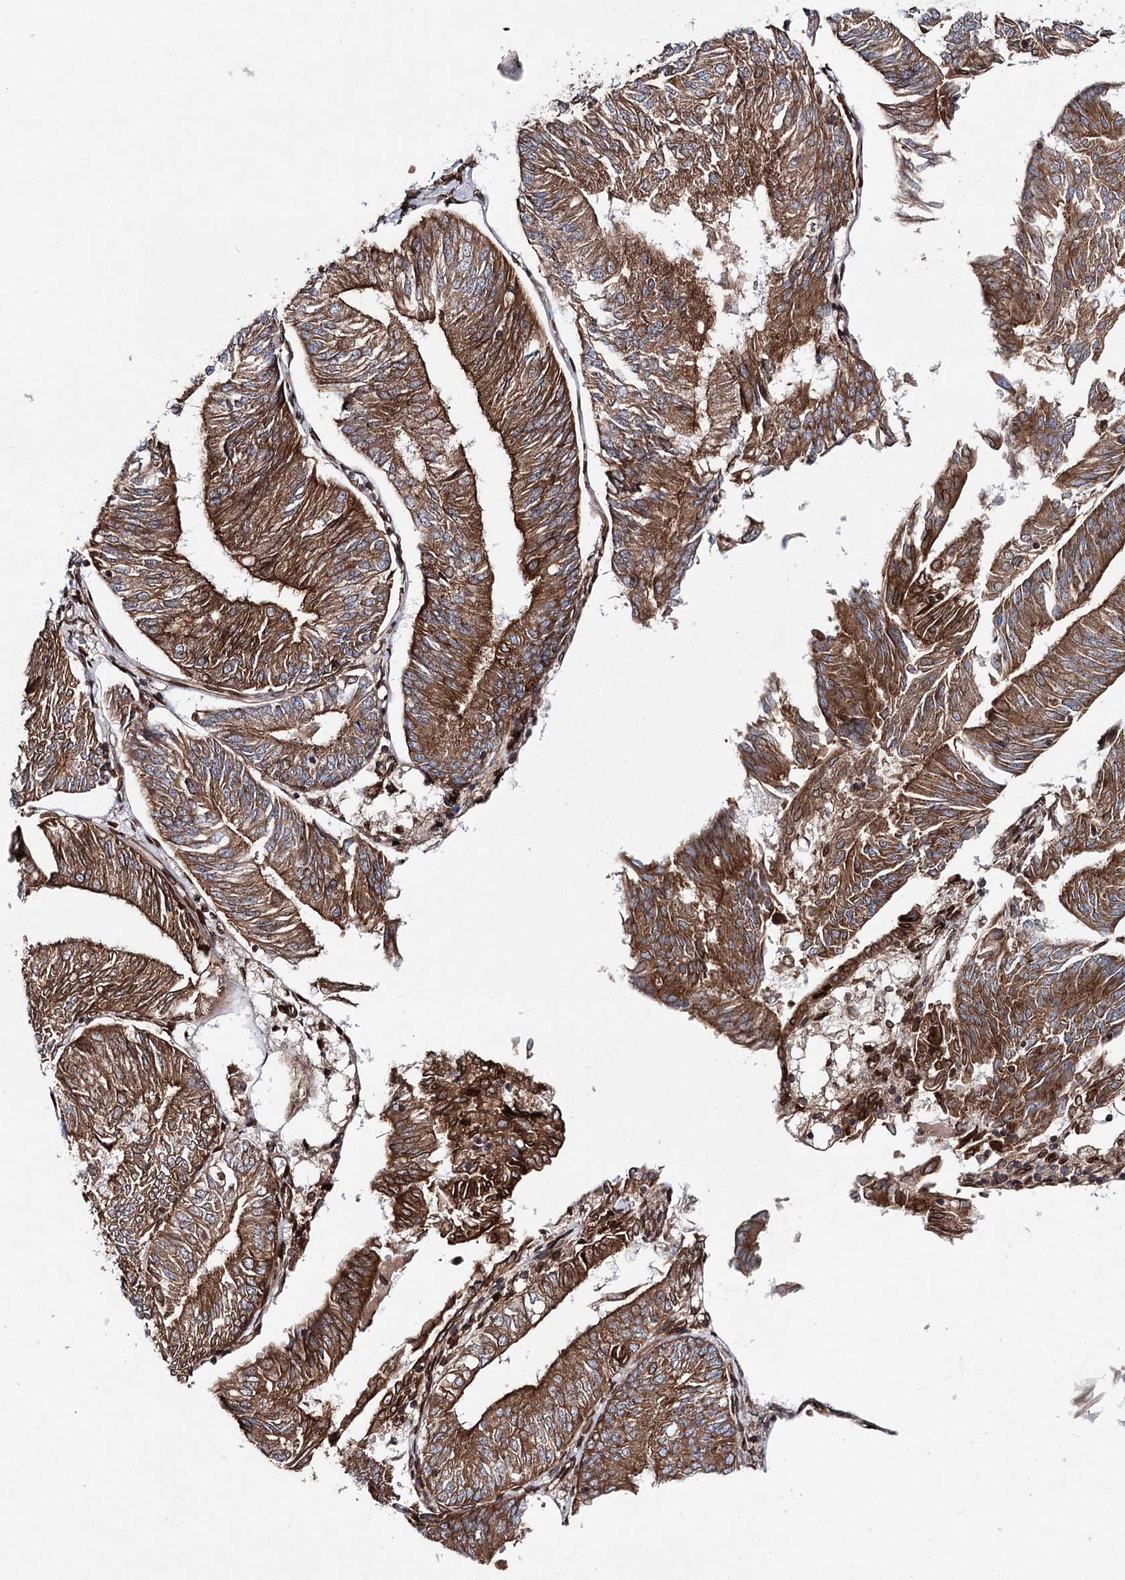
{"staining": {"intensity": "strong", "quantity": ">75%", "location": "cytoplasmic/membranous"}, "tissue": "endometrial cancer", "cell_type": "Tumor cells", "image_type": "cancer", "snomed": [{"axis": "morphology", "description": "Adenocarcinoma, NOS"}, {"axis": "topography", "description": "Endometrium"}], "caption": "Immunohistochemical staining of human endometrial cancer displays strong cytoplasmic/membranous protein staining in approximately >75% of tumor cells.", "gene": "FGFR1OP2", "patient": {"sex": "female", "age": 58}}